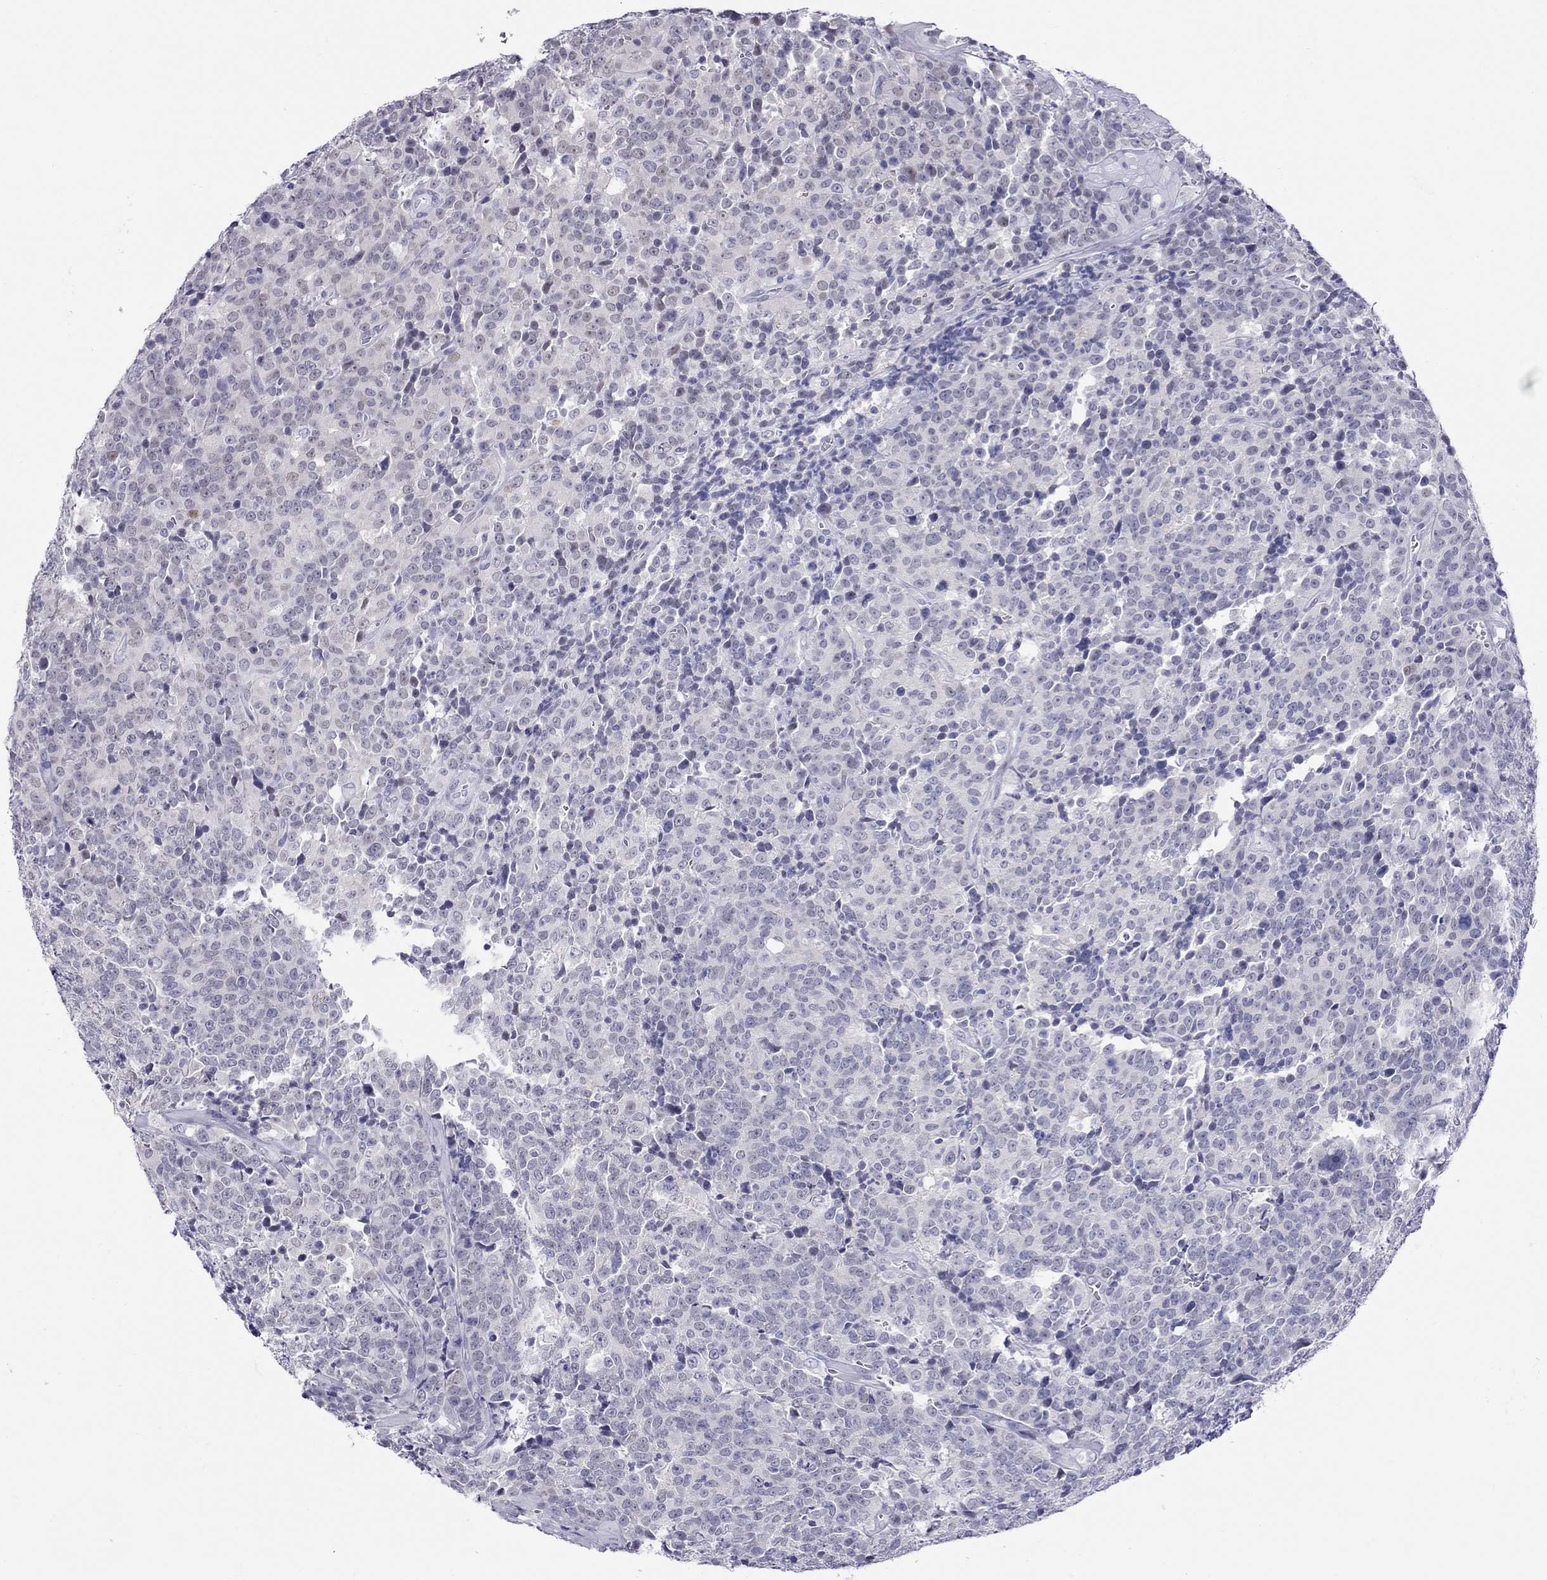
{"staining": {"intensity": "negative", "quantity": "none", "location": "none"}, "tissue": "prostate cancer", "cell_type": "Tumor cells", "image_type": "cancer", "snomed": [{"axis": "morphology", "description": "Adenocarcinoma, NOS"}, {"axis": "topography", "description": "Prostate"}], "caption": "The immunohistochemistry micrograph has no significant positivity in tumor cells of prostate cancer tissue. (DAB (3,3'-diaminobenzidine) IHC with hematoxylin counter stain).", "gene": "CHRNB3", "patient": {"sex": "male", "age": 67}}